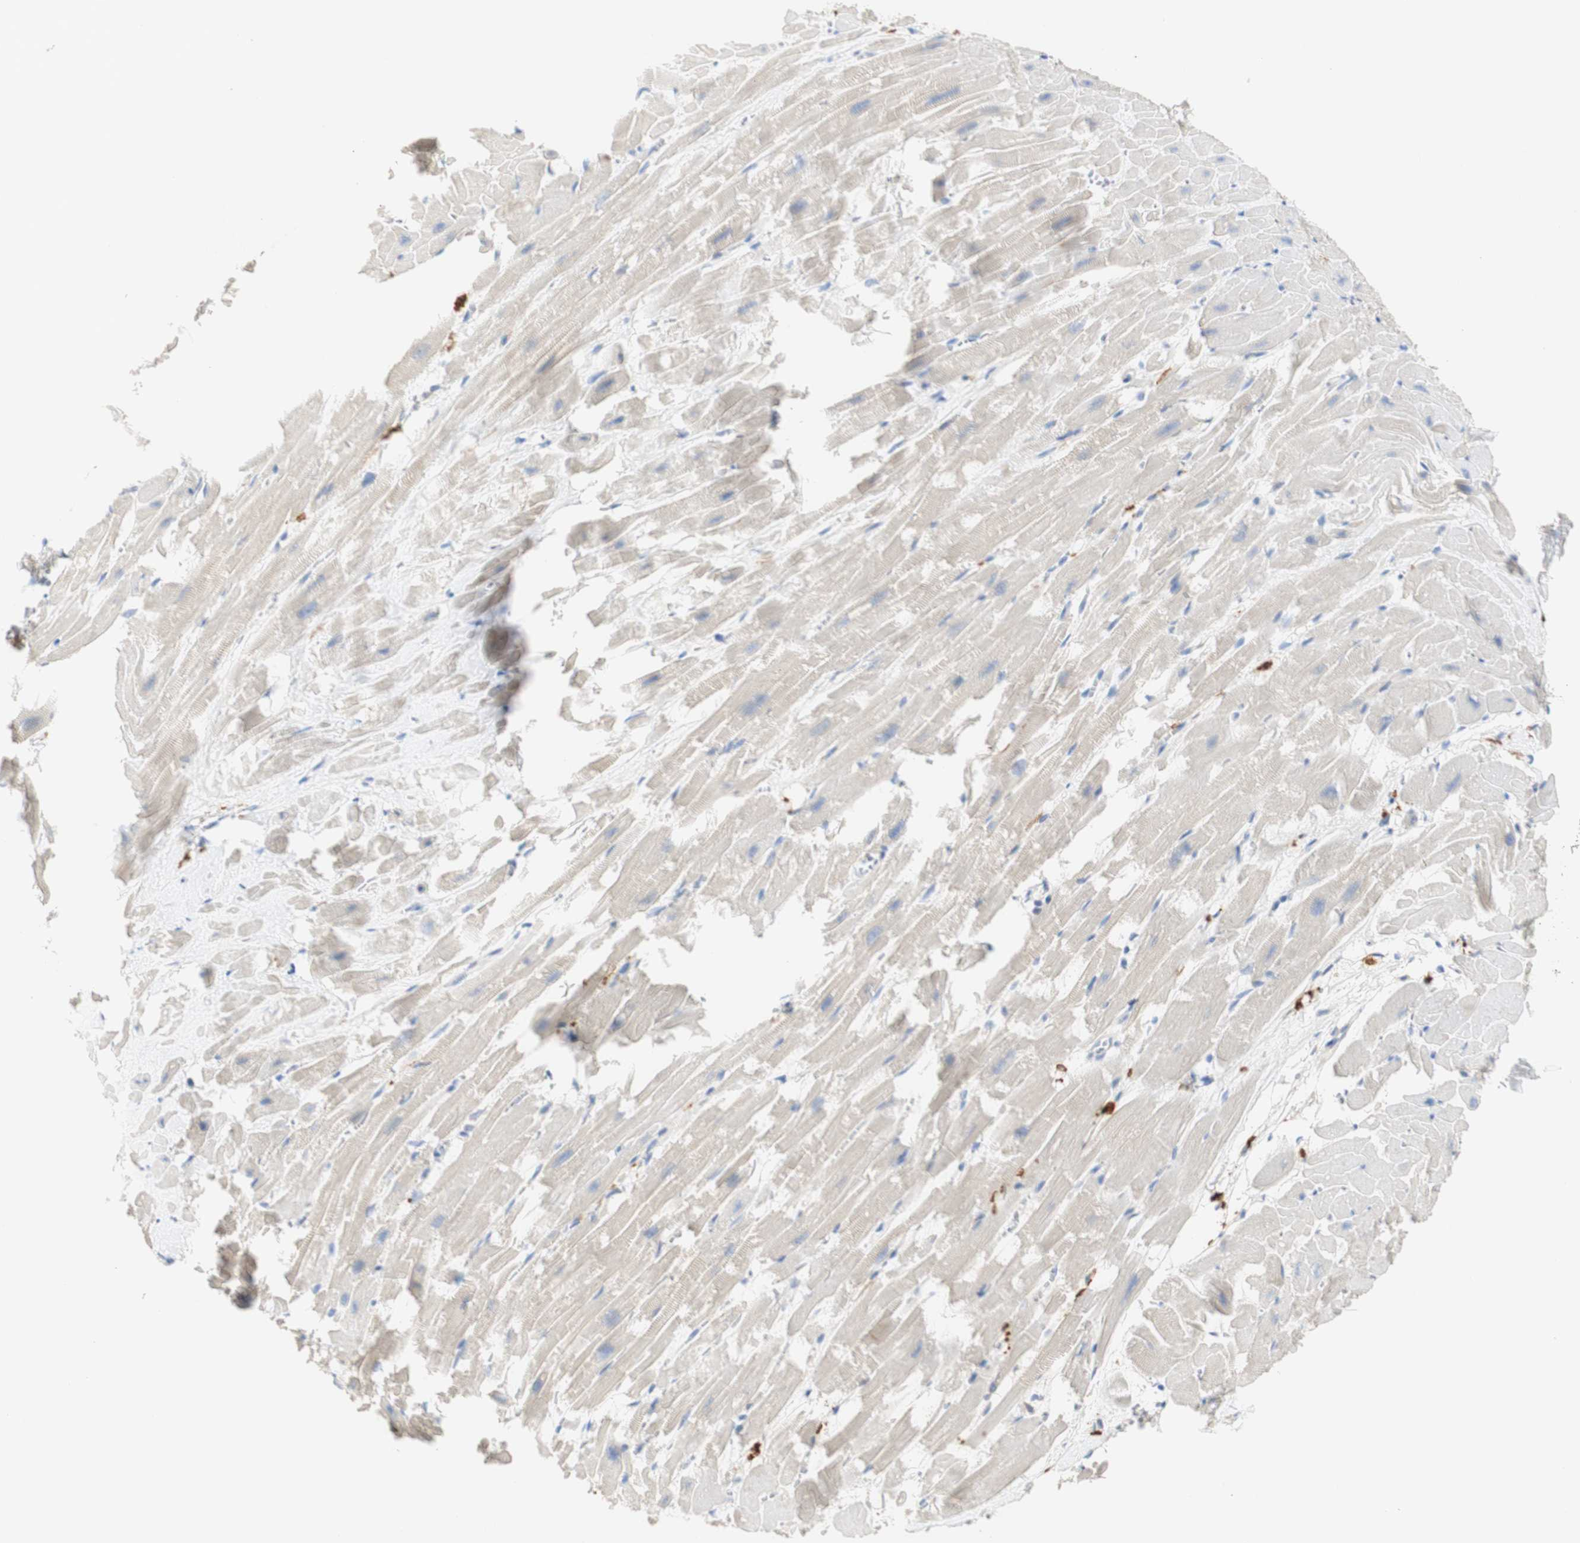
{"staining": {"intensity": "weak", "quantity": ">75%", "location": "cytoplasmic/membranous"}, "tissue": "heart muscle", "cell_type": "Cardiomyocytes", "image_type": "normal", "snomed": [{"axis": "morphology", "description": "Normal tissue, NOS"}, {"axis": "topography", "description": "Heart"}], "caption": "Immunohistochemical staining of benign heart muscle shows weak cytoplasmic/membranous protein positivity in approximately >75% of cardiomyocytes. (DAB (3,3'-diaminobenzidine) IHC, brown staining for protein, blue staining for nuclei).", "gene": "FCGRT", "patient": {"sex": "female", "age": 19}}